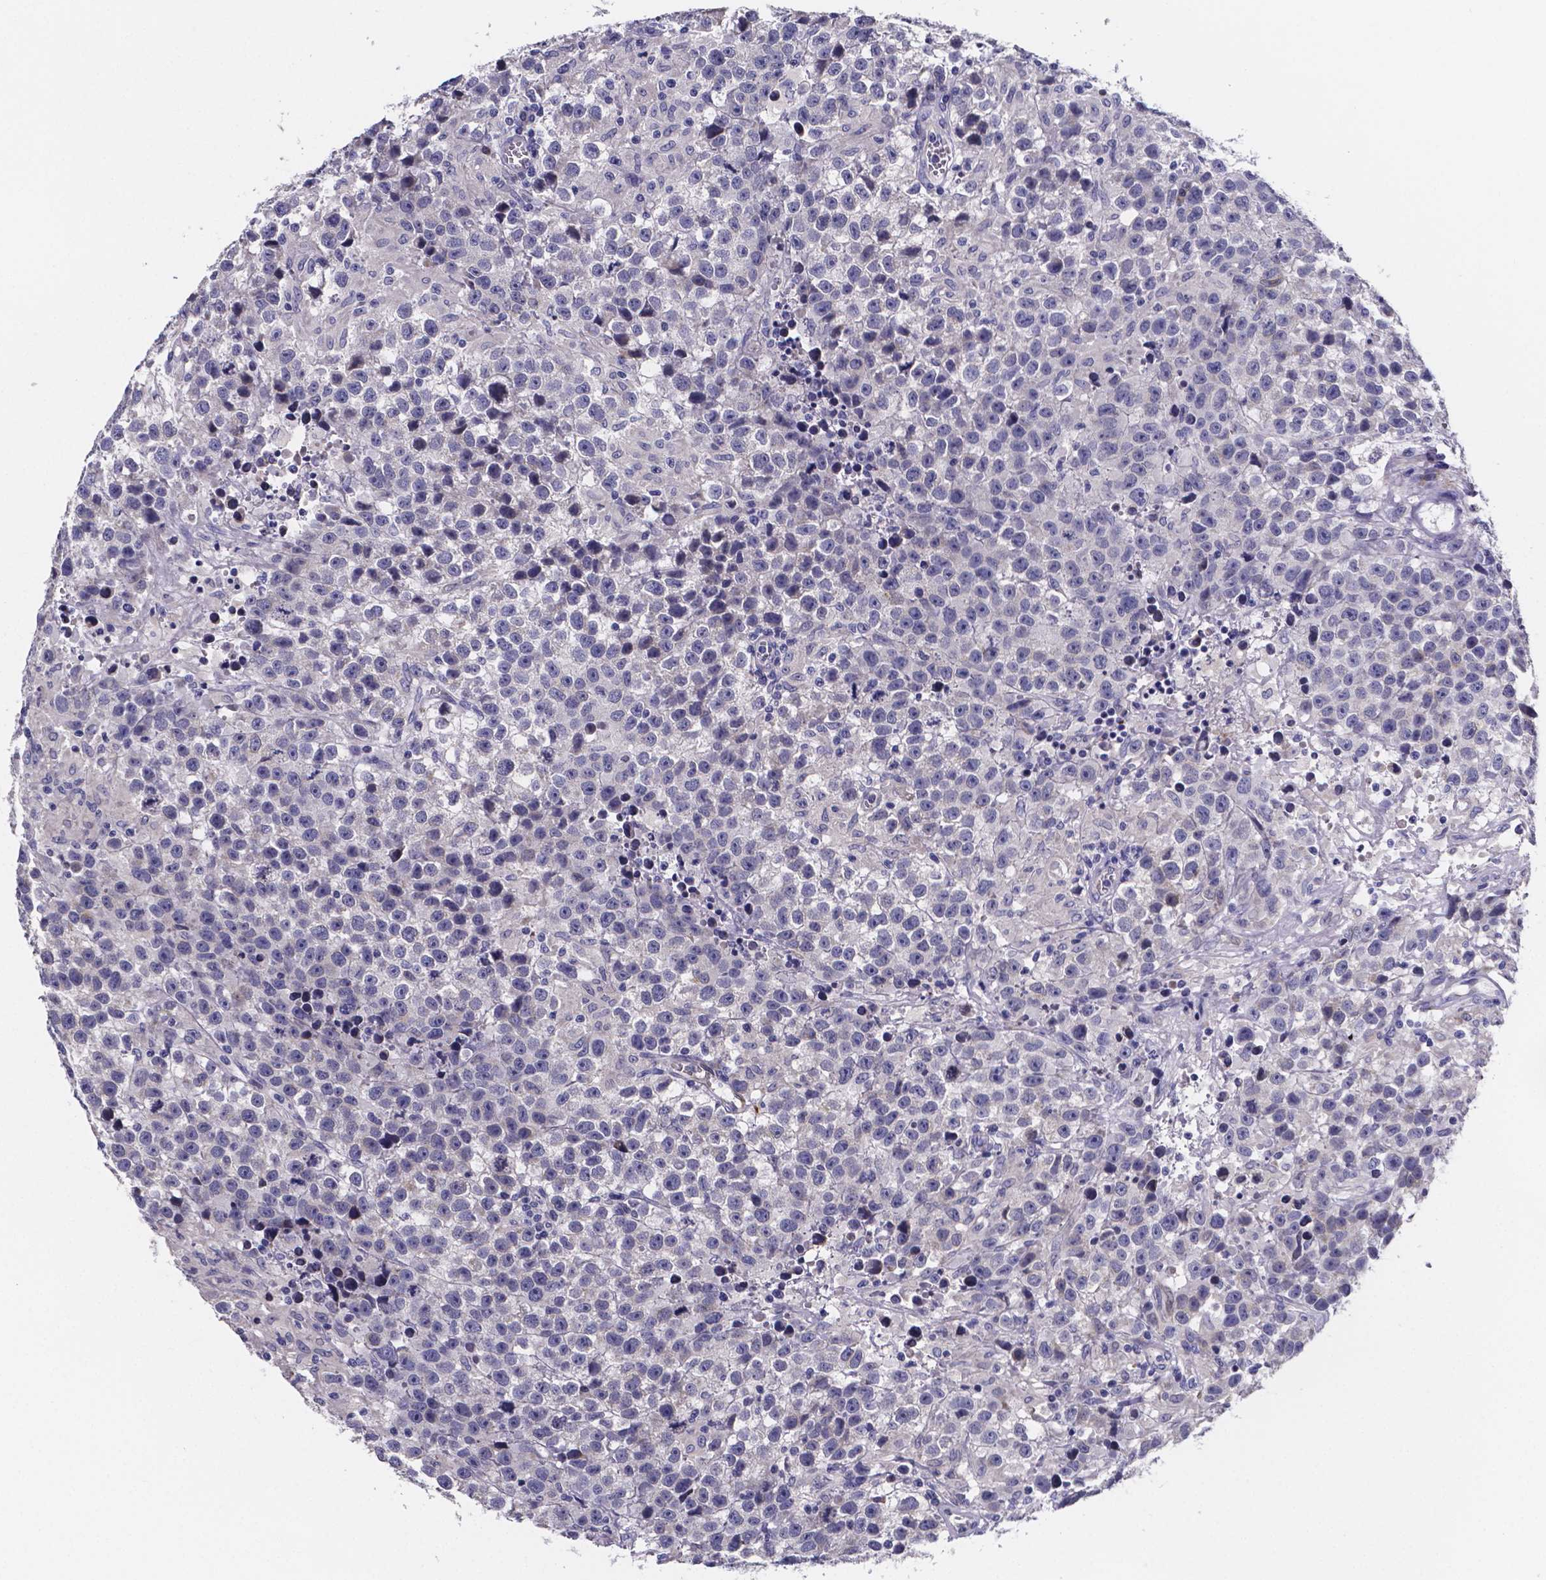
{"staining": {"intensity": "negative", "quantity": "none", "location": "none"}, "tissue": "testis cancer", "cell_type": "Tumor cells", "image_type": "cancer", "snomed": [{"axis": "morphology", "description": "Seminoma, NOS"}, {"axis": "topography", "description": "Testis"}], "caption": "There is no significant expression in tumor cells of testis cancer. Nuclei are stained in blue.", "gene": "GABRA3", "patient": {"sex": "male", "age": 43}}